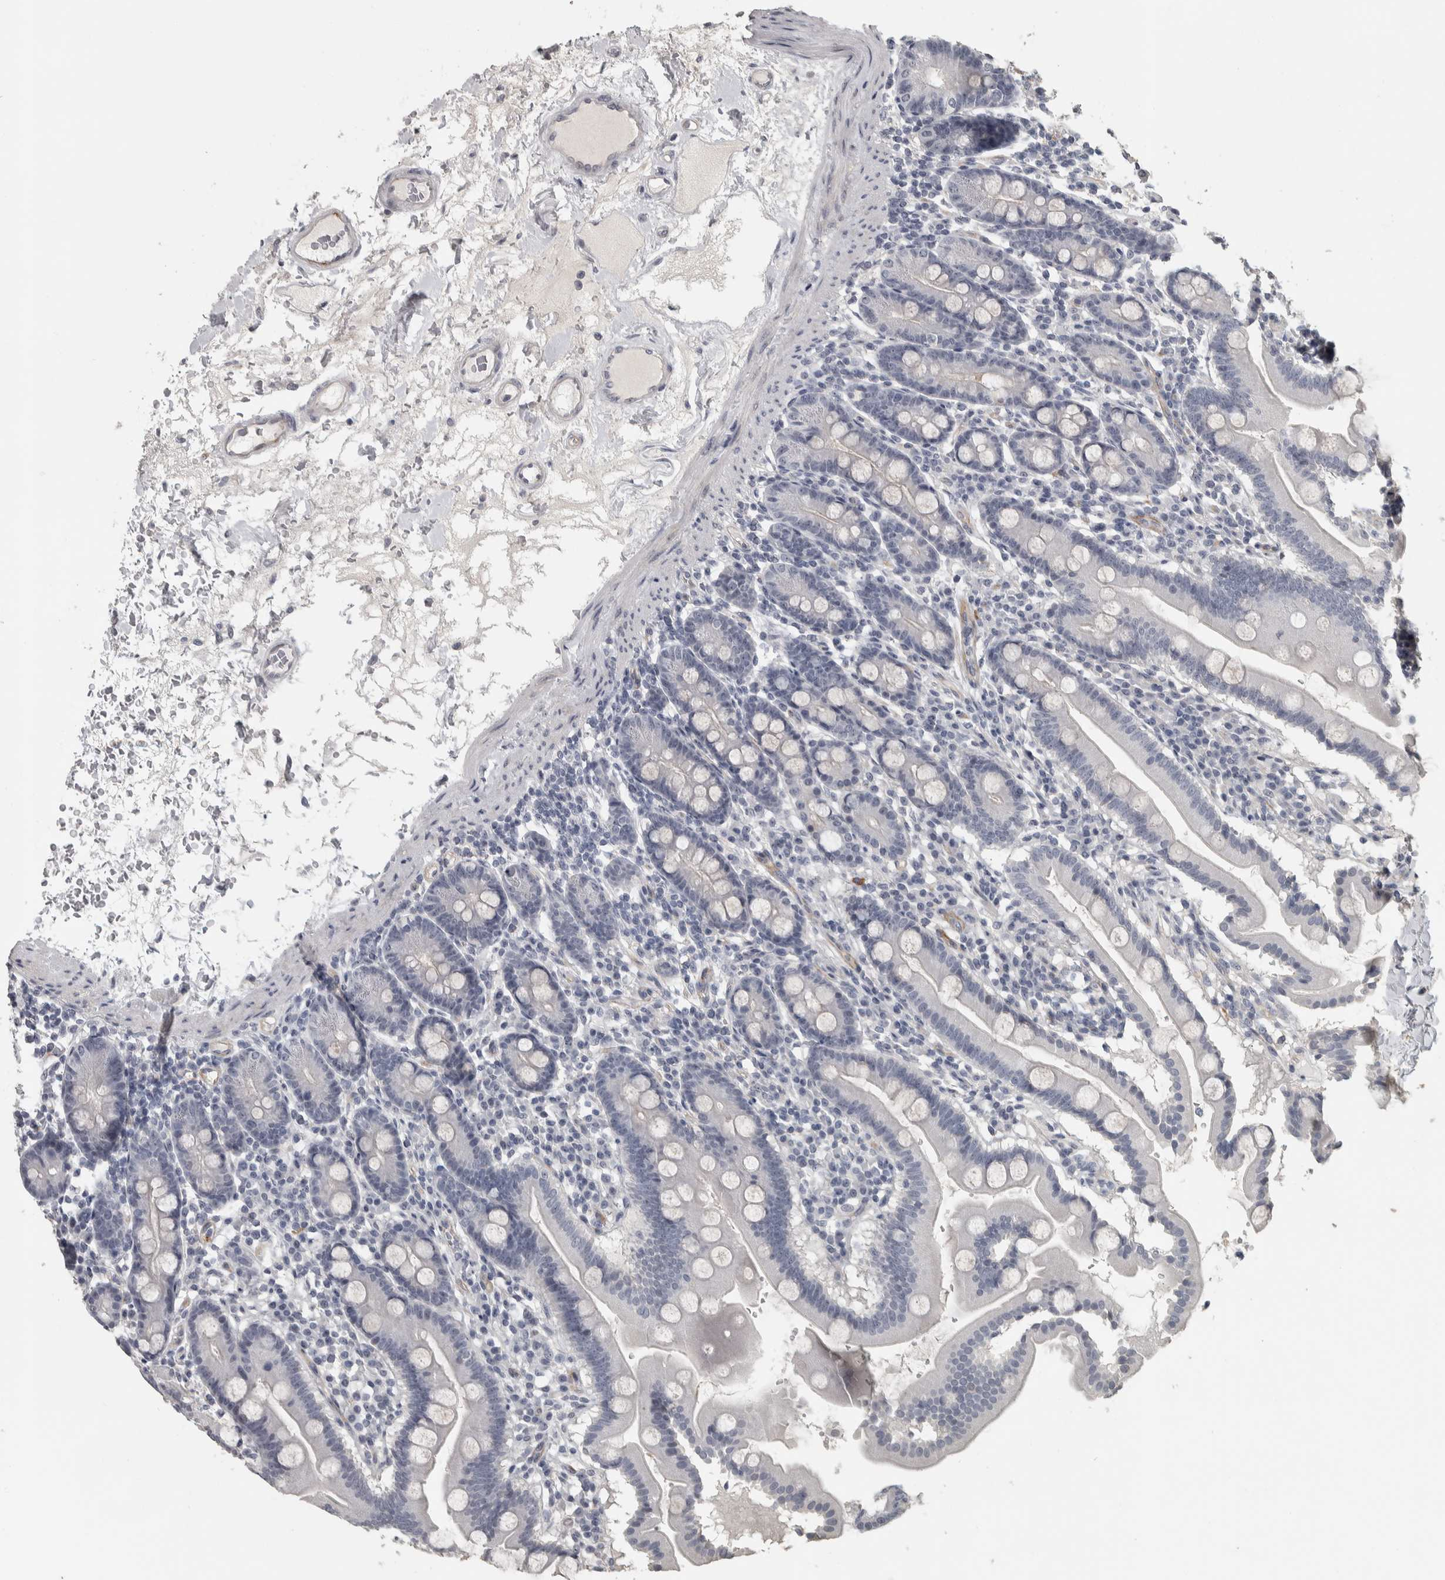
{"staining": {"intensity": "negative", "quantity": "none", "location": "none"}, "tissue": "duodenum", "cell_type": "Glandular cells", "image_type": "normal", "snomed": [{"axis": "morphology", "description": "Normal tissue, NOS"}, {"axis": "topography", "description": "Duodenum"}], "caption": "IHC image of benign duodenum: human duodenum stained with DAB demonstrates no significant protein expression in glandular cells.", "gene": "DCAF10", "patient": {"sex": "male", "age": 50}}